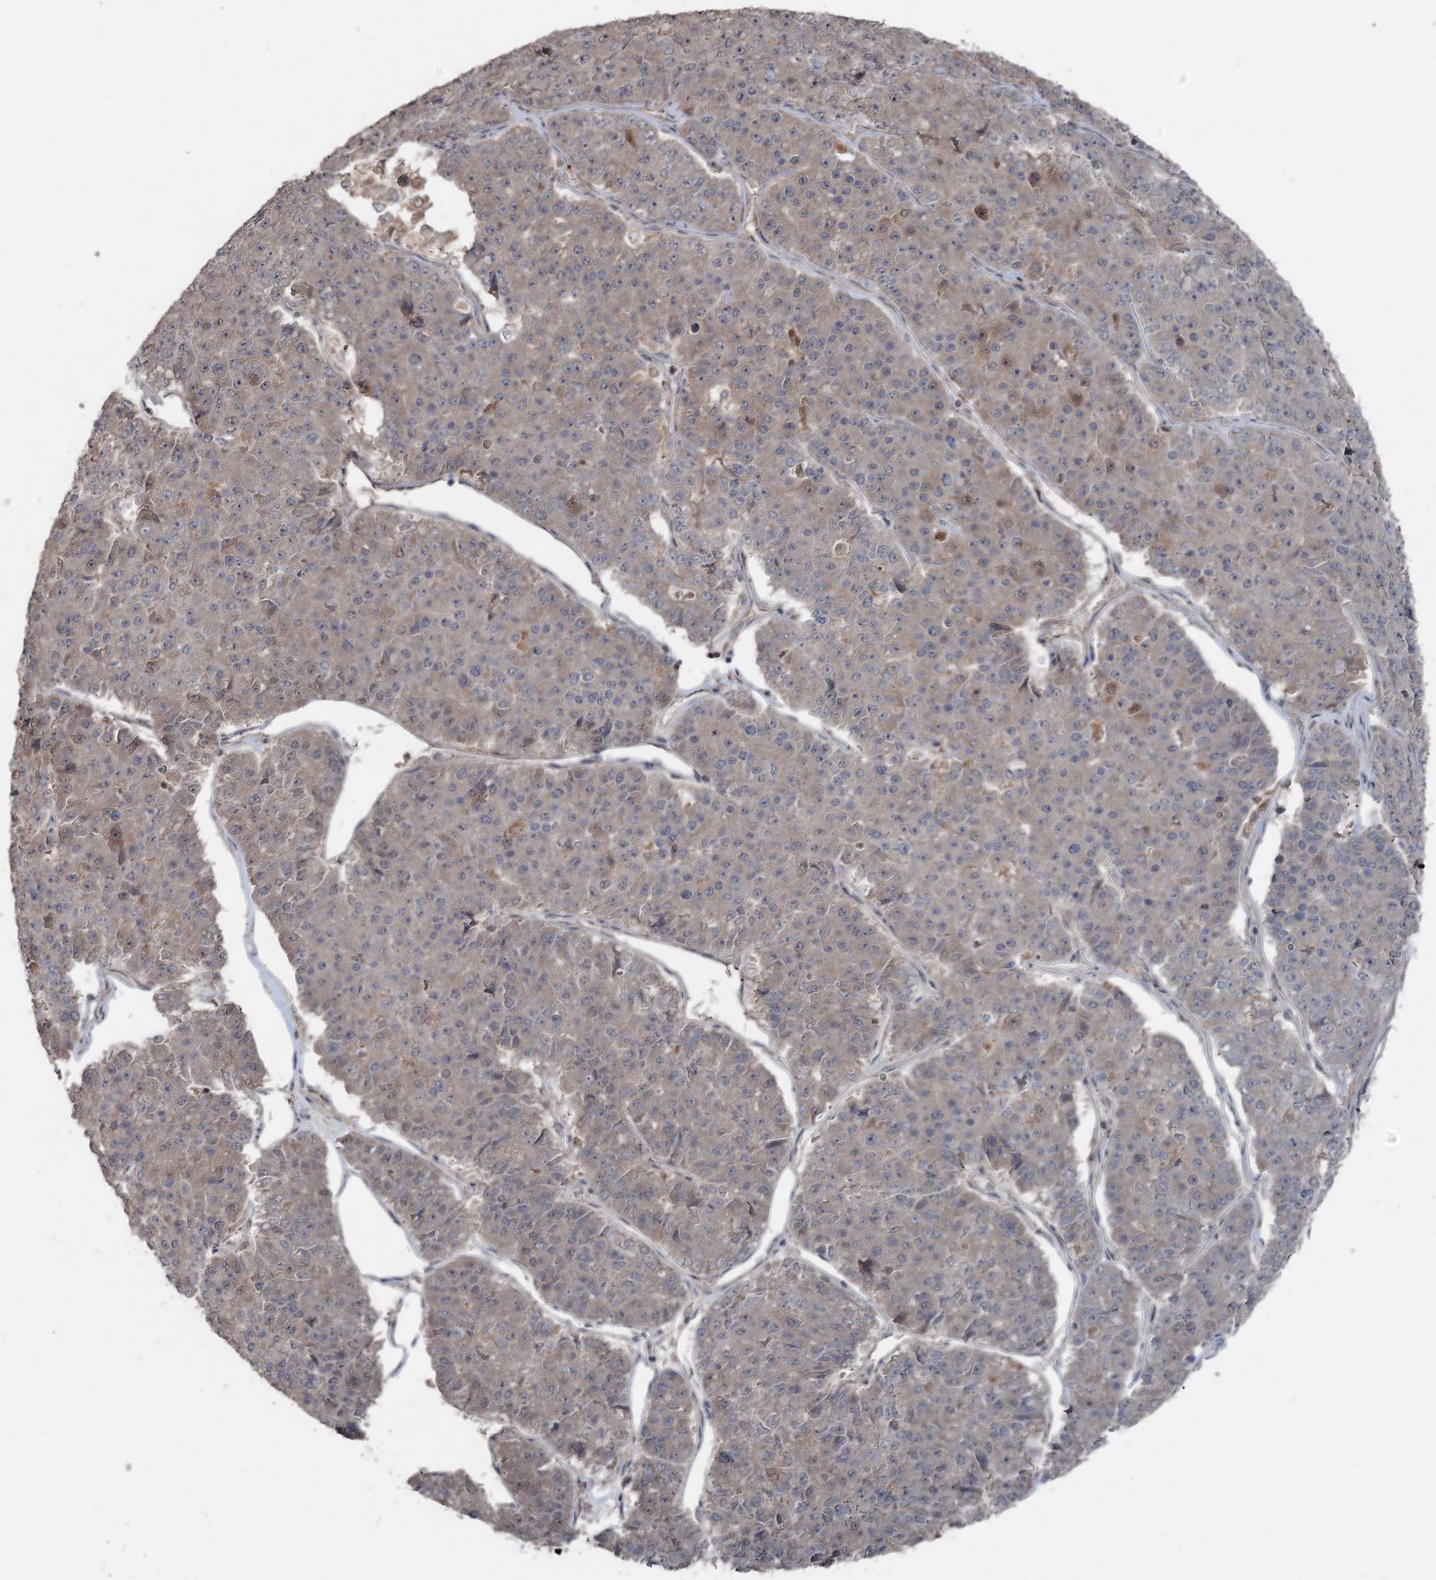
{"staining": {"intensity": "weak", "quantity": "25%-75%", "location": "cytoplasmic/membranous"}, "tissue": "pancreatic cancer", "cell_type": "Tumor cells", "image_type": "cancer", "snomed": [{"axis": "morphology", "description": "Adenocarcinoma, NOS"}, {"axis": "topography", "description": "Pancreas"}], "caption": "Protein staining of pancreatic adenocarcinoma tissue exhibits weak cytoplasmic/membranous staining in about 25%-75% of tumor cells.", "gene": "MAPK8IP2", "patient": {"sex": "male", "age": 50}}